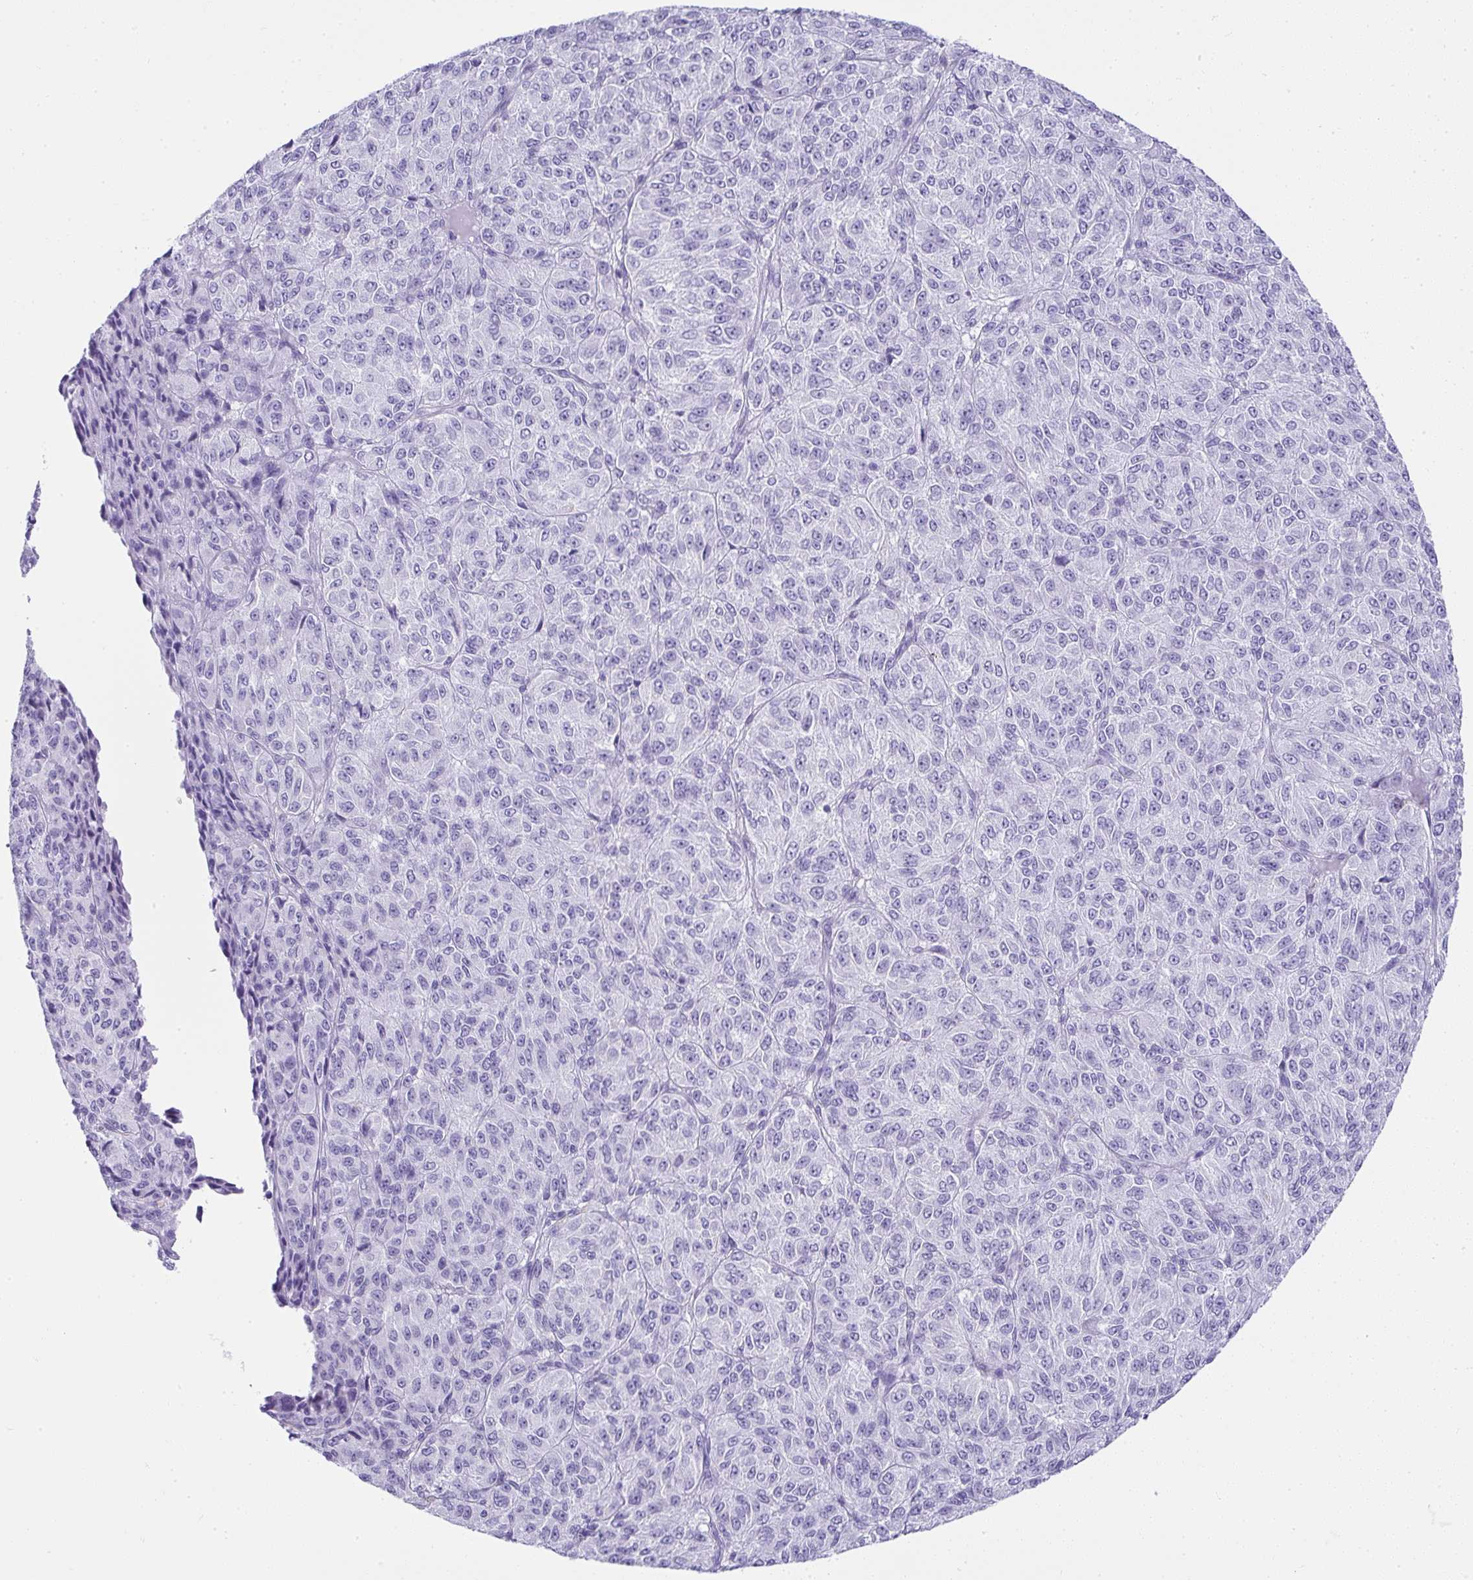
{"staining": {"intensity": "negative", "quantity": "none", "location": "none"}, "tissue": "melanoma", "cell_type": "Tumor cells", "image_type": "cancer", "snomed": [{"axis": "morphology", "description": "Malignant melanoma, Metastatic site"}, {"axis": "topography", "description": "Brain"}], "caption": "DAB immunohistochemical staining of human melanoma displays no significant staining in tumor cells.", "gene": "CDADC1", "patient": {"sex": "female", "age": 56}}